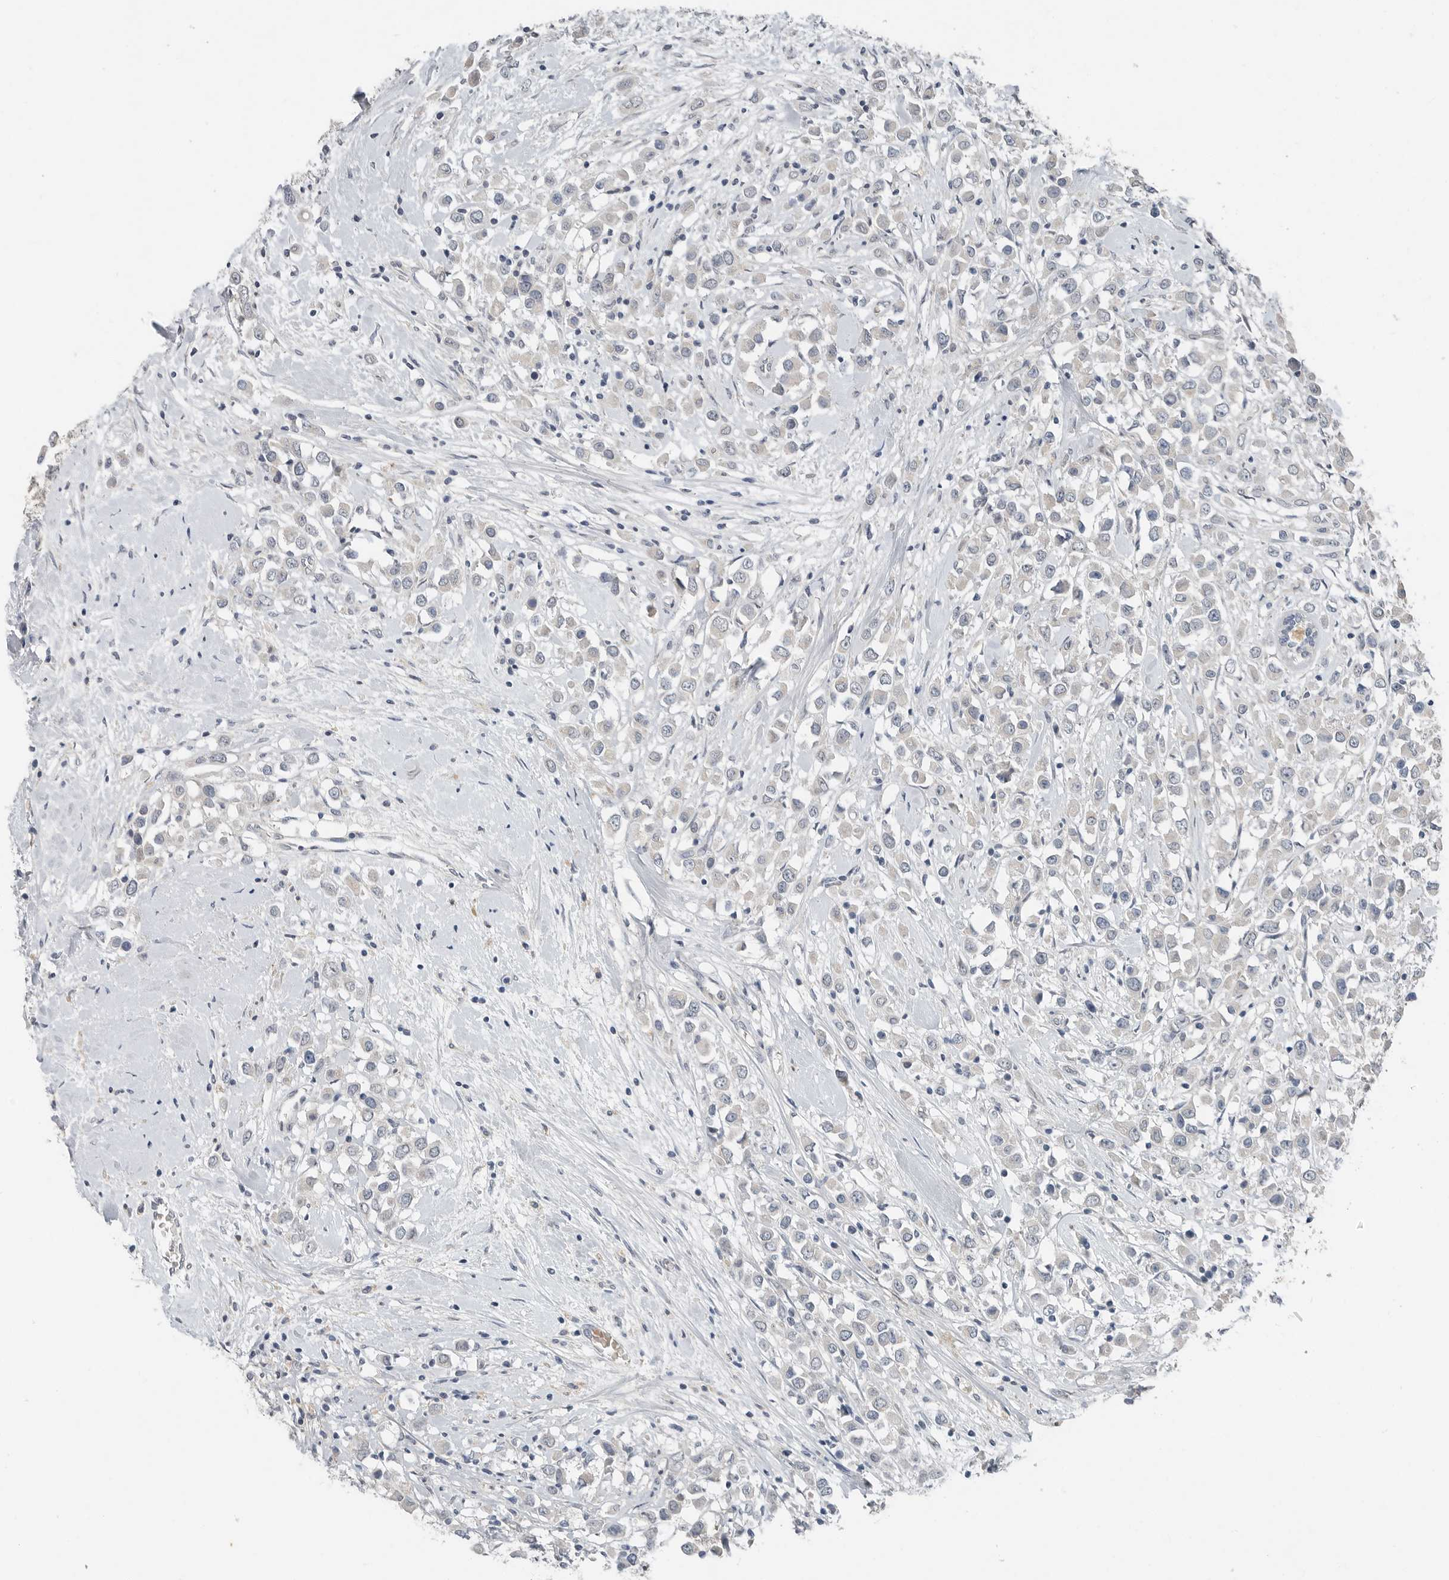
{"staining": {"intensity": "negative", "quantity": "none", "location": "none"}, "tissue": "breast cancer", "cell_type": "Tumor cells", "image_type": "cancer", "snomed": [{"axis": "morphology", "description": "Duct carcinoma"}, {"axis": "topography", "description": "Breast"}], "caption": "Breast cancer (infiltrating ductal carcinoma) was stained to show a protein in brown. There is no significant expression in tumor cells. The staining was performed using DAB (3,3'-diaminobenzidine) to visualize the protein expression in brown, while the nuclei were stained in blue with hematoxylin (Magnification: 20x).", "gene": "FCRLB", "patient": {"sex": "female", "age": 61}}